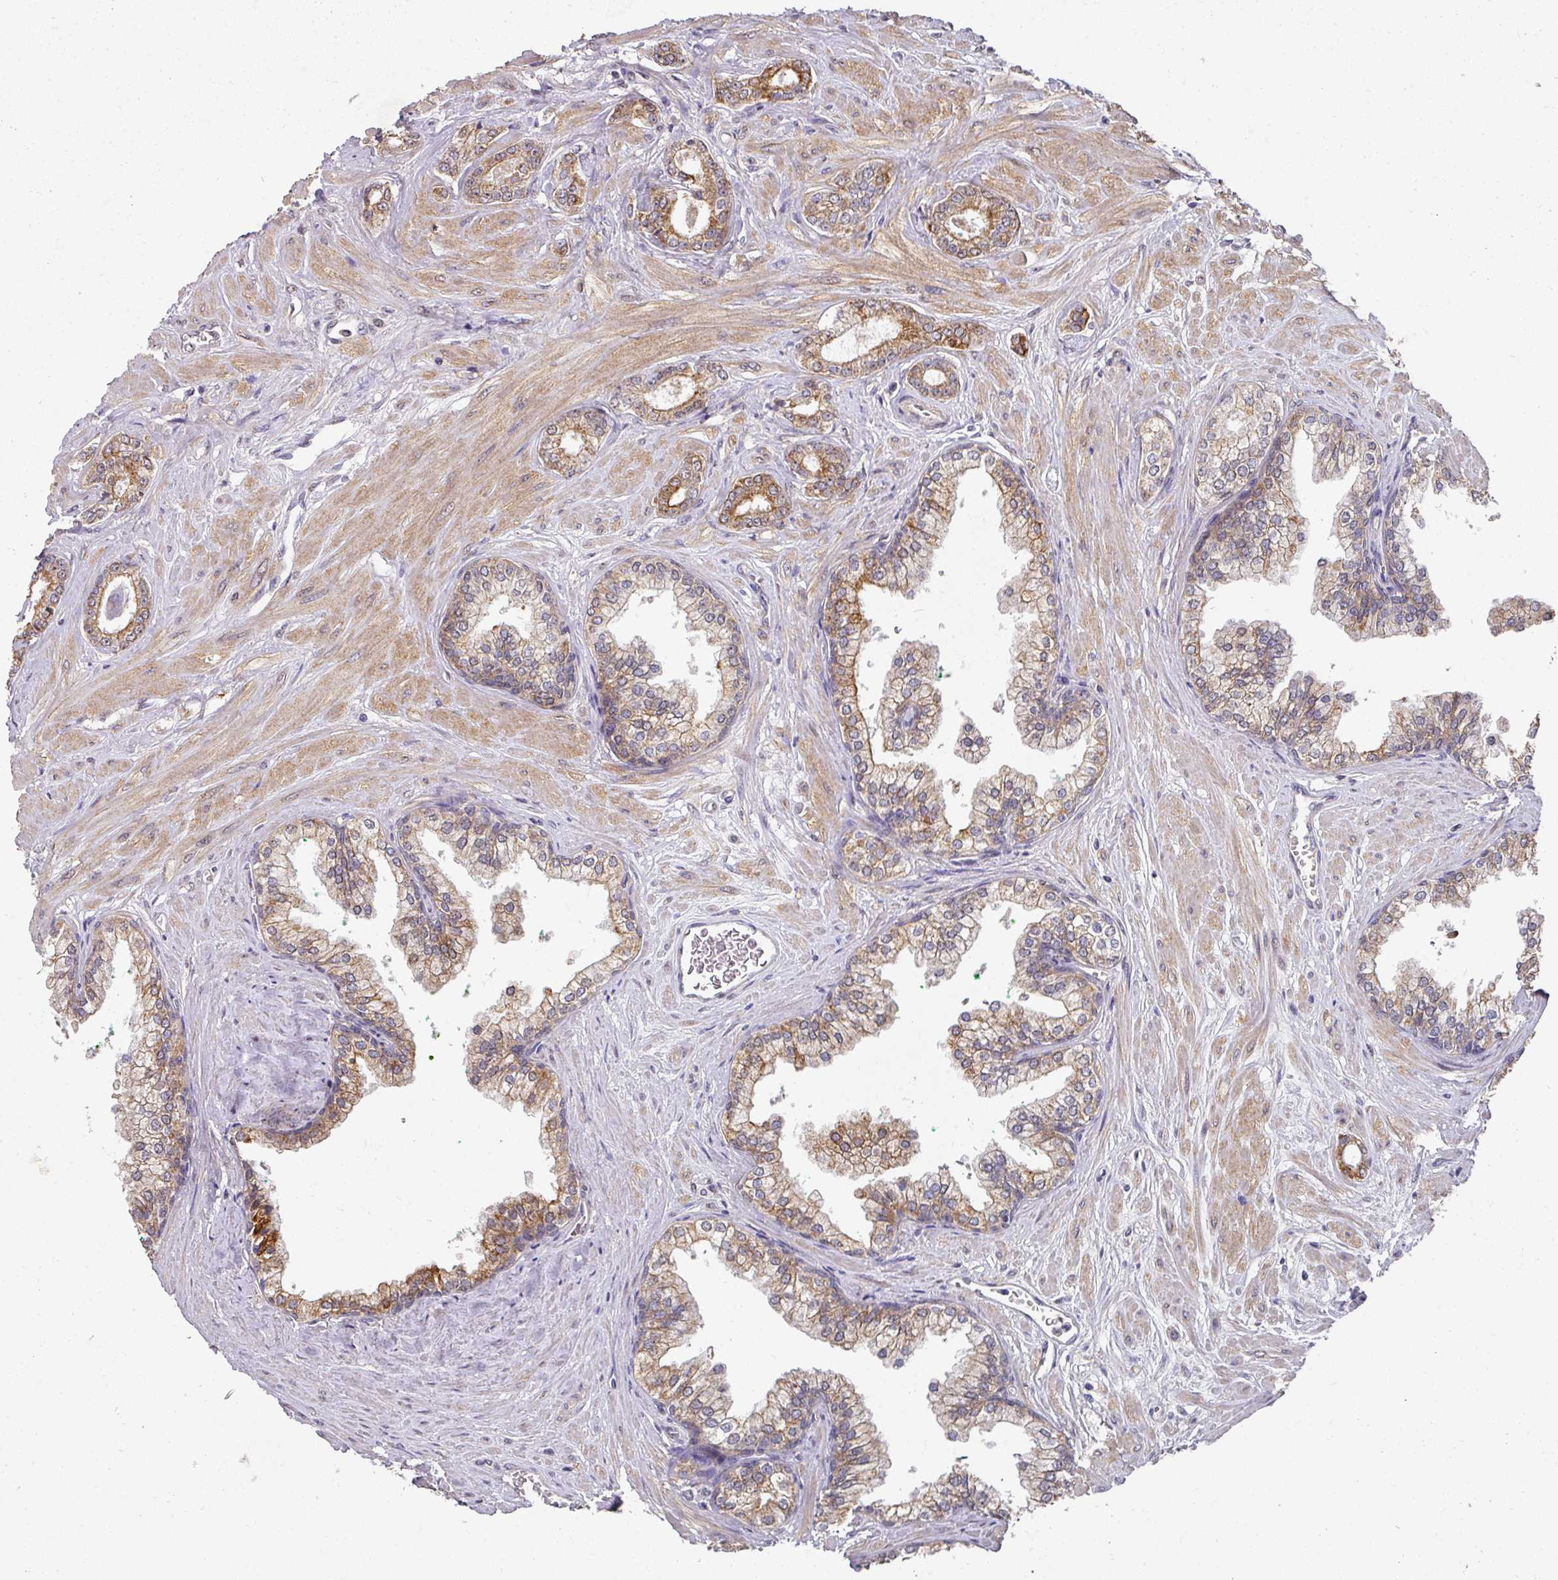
{"staining": {"intensity": "moderate", "quantity": ">75%", "location": "cytoplasmic/membranous"}, "tissue": "prostate cancer", "cell_type": "Tumor cells", "image_type": "cancer", "snomed": [{"axis": "morphology", "description": "Adenocarcinoma, Low grade"}, {"axis": "topography", "description": "Prostate"}], "caption": "This histopathology image displays immunohistochemistry (IHC) staining of prostate cancer, with medium moderate cytoplasmic/membranous staining in approximately >75% of tumor cells.", "gene": "EXTL3", "patient": {"sex": "male", "age": 60}}